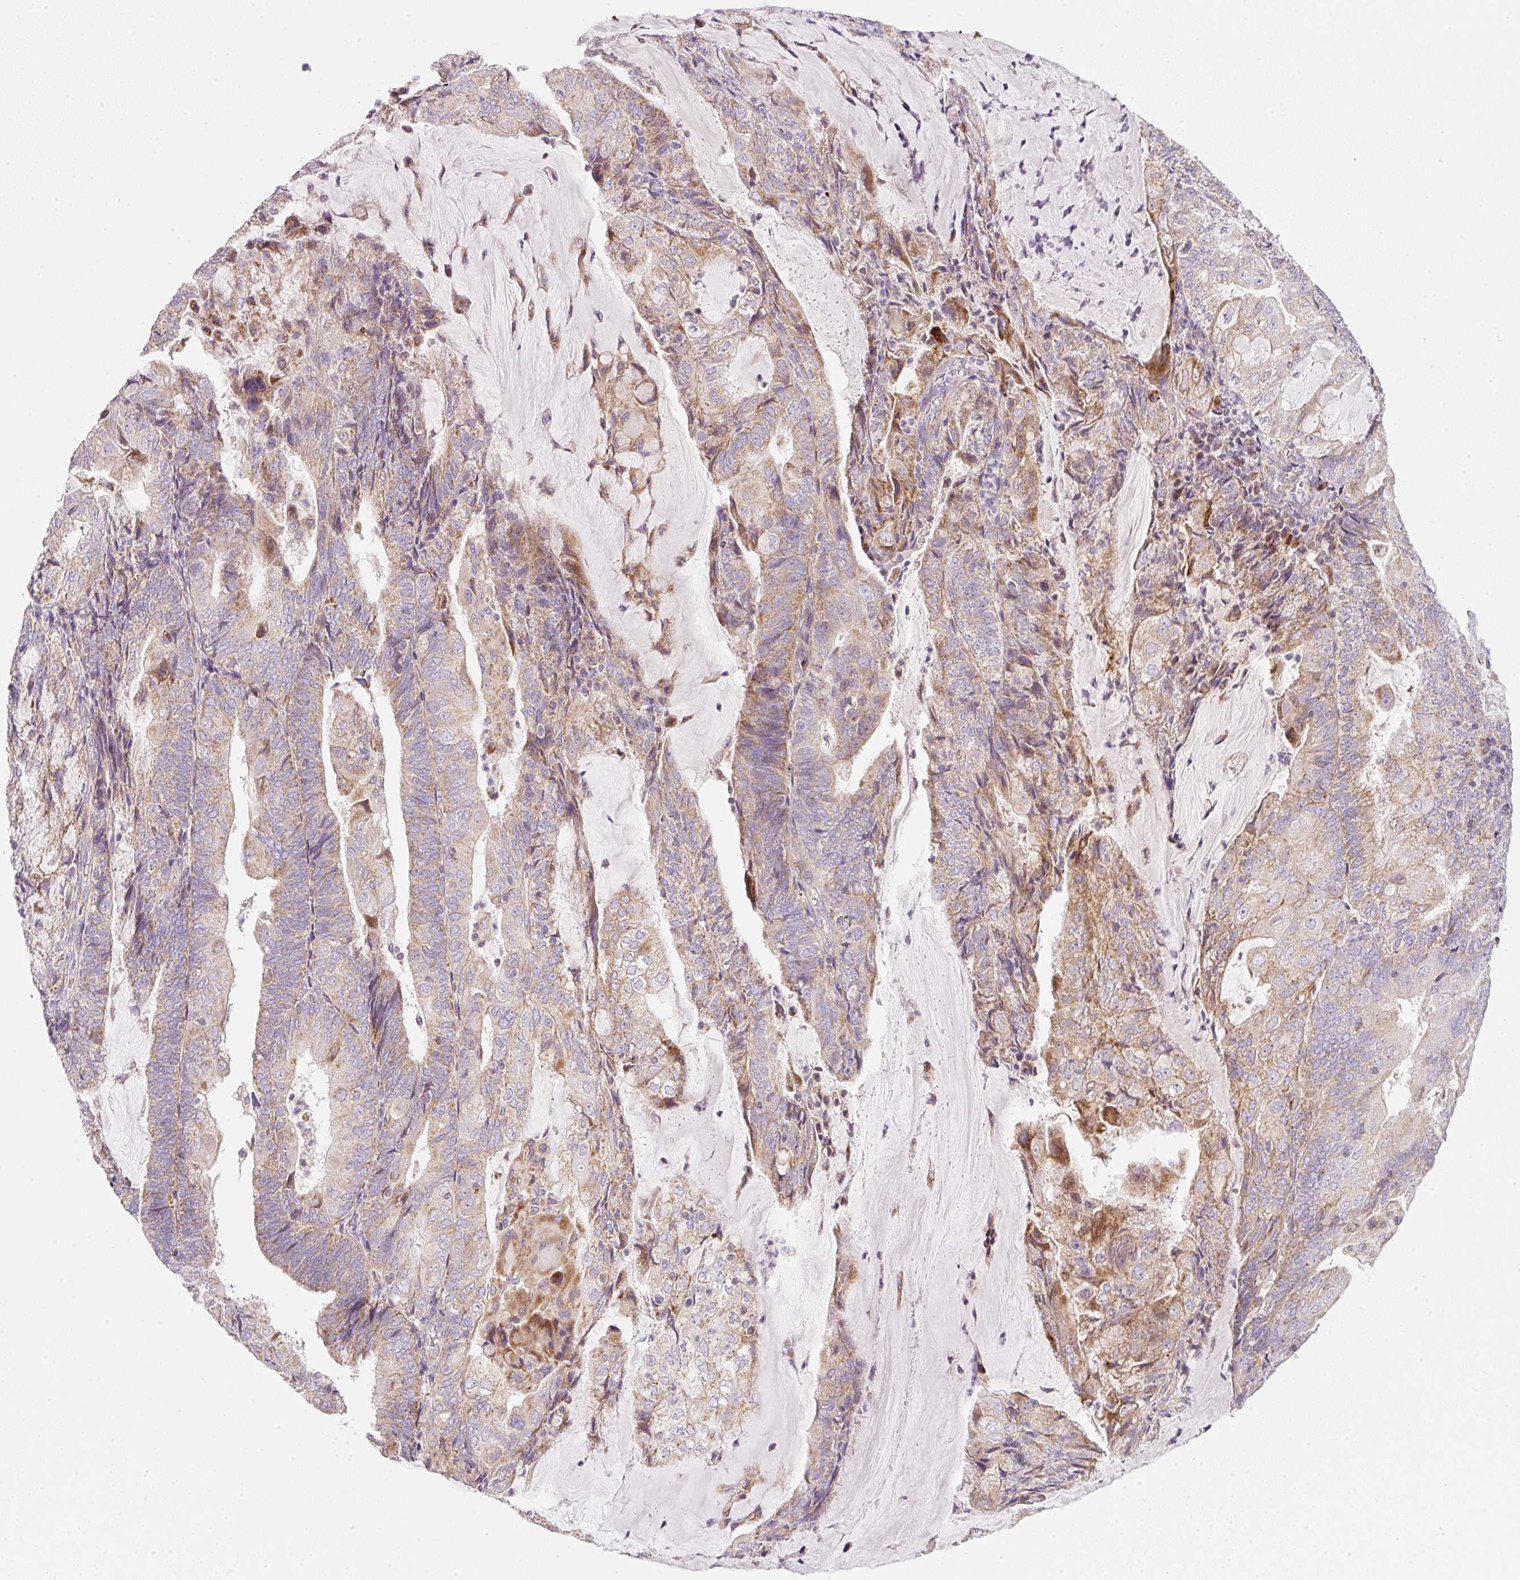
{"staining": {"intensity": "moderate", "quantity": "25%-75%", "location": "cytoplasmic/membranous"}, "tissue": "endometrial cancer", "cell_type": "Tumor cells", "image_type": "cancer", "snomed": [{"axis": "morphology", "description": "Adenocarcinoma, NOS"}, {"axis": "topography", "description": "Endometrium"}], "caption": "Tumor cells exhibit moderate cytoplasmic/membranous staining in about 25%-75% of cells in endometrial cancer.", "gene": "NDUFA1", "patient": {"sex": "female", "age": 81}}